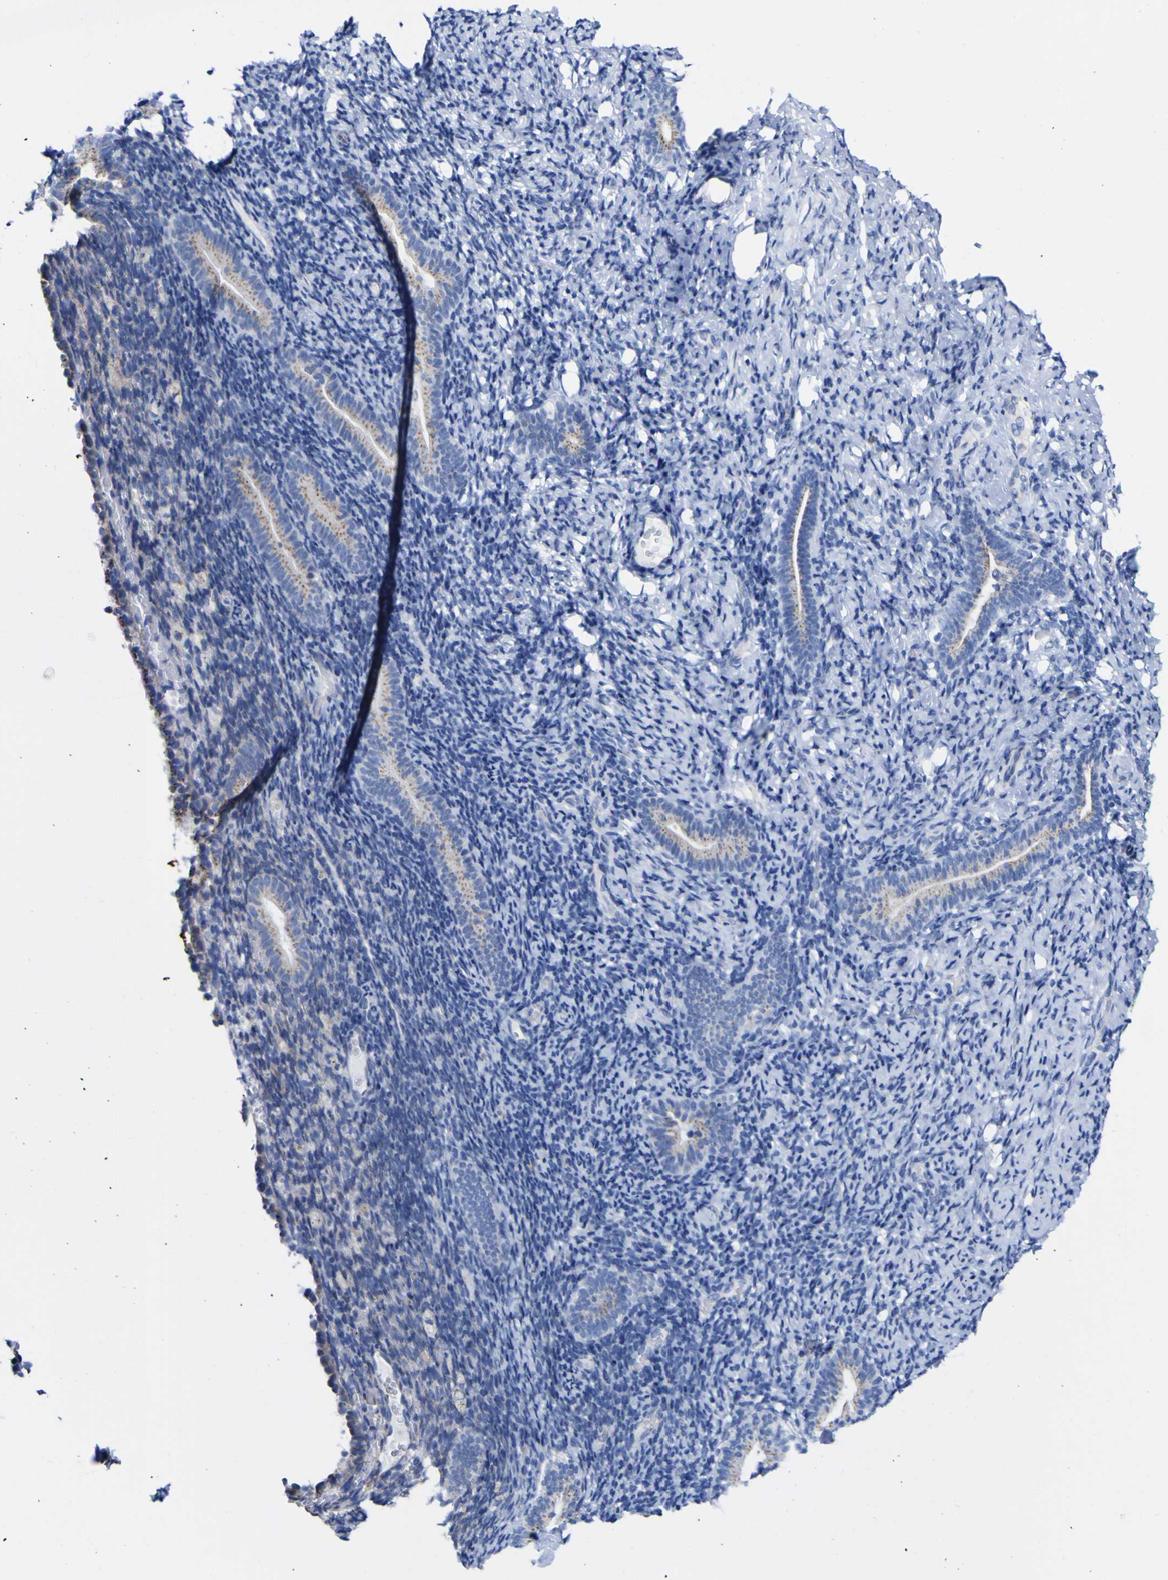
{"staining": {"intensity": "negative", "quantity": "none", "location": "none"}, "tissue": "endometrium", "cell_type": "Cells in endometrial stroma", "image_type": "normal", "snomed": [{"axis": "morphology", "description": "Normal tissue, NOS"}, {"axis": "topography", "description": "Endometrium"}], "caption": "IHC image of unremarkable human endometrium stained for a protein (brown), which shows no positivity in cells in endometrial stroma. The staining is performed using DAB brown chromogen with nuclei counter-stained in using hematoxylin.", "gene": "GOLM1", "patient": {"sex": "female", "age": 51}}